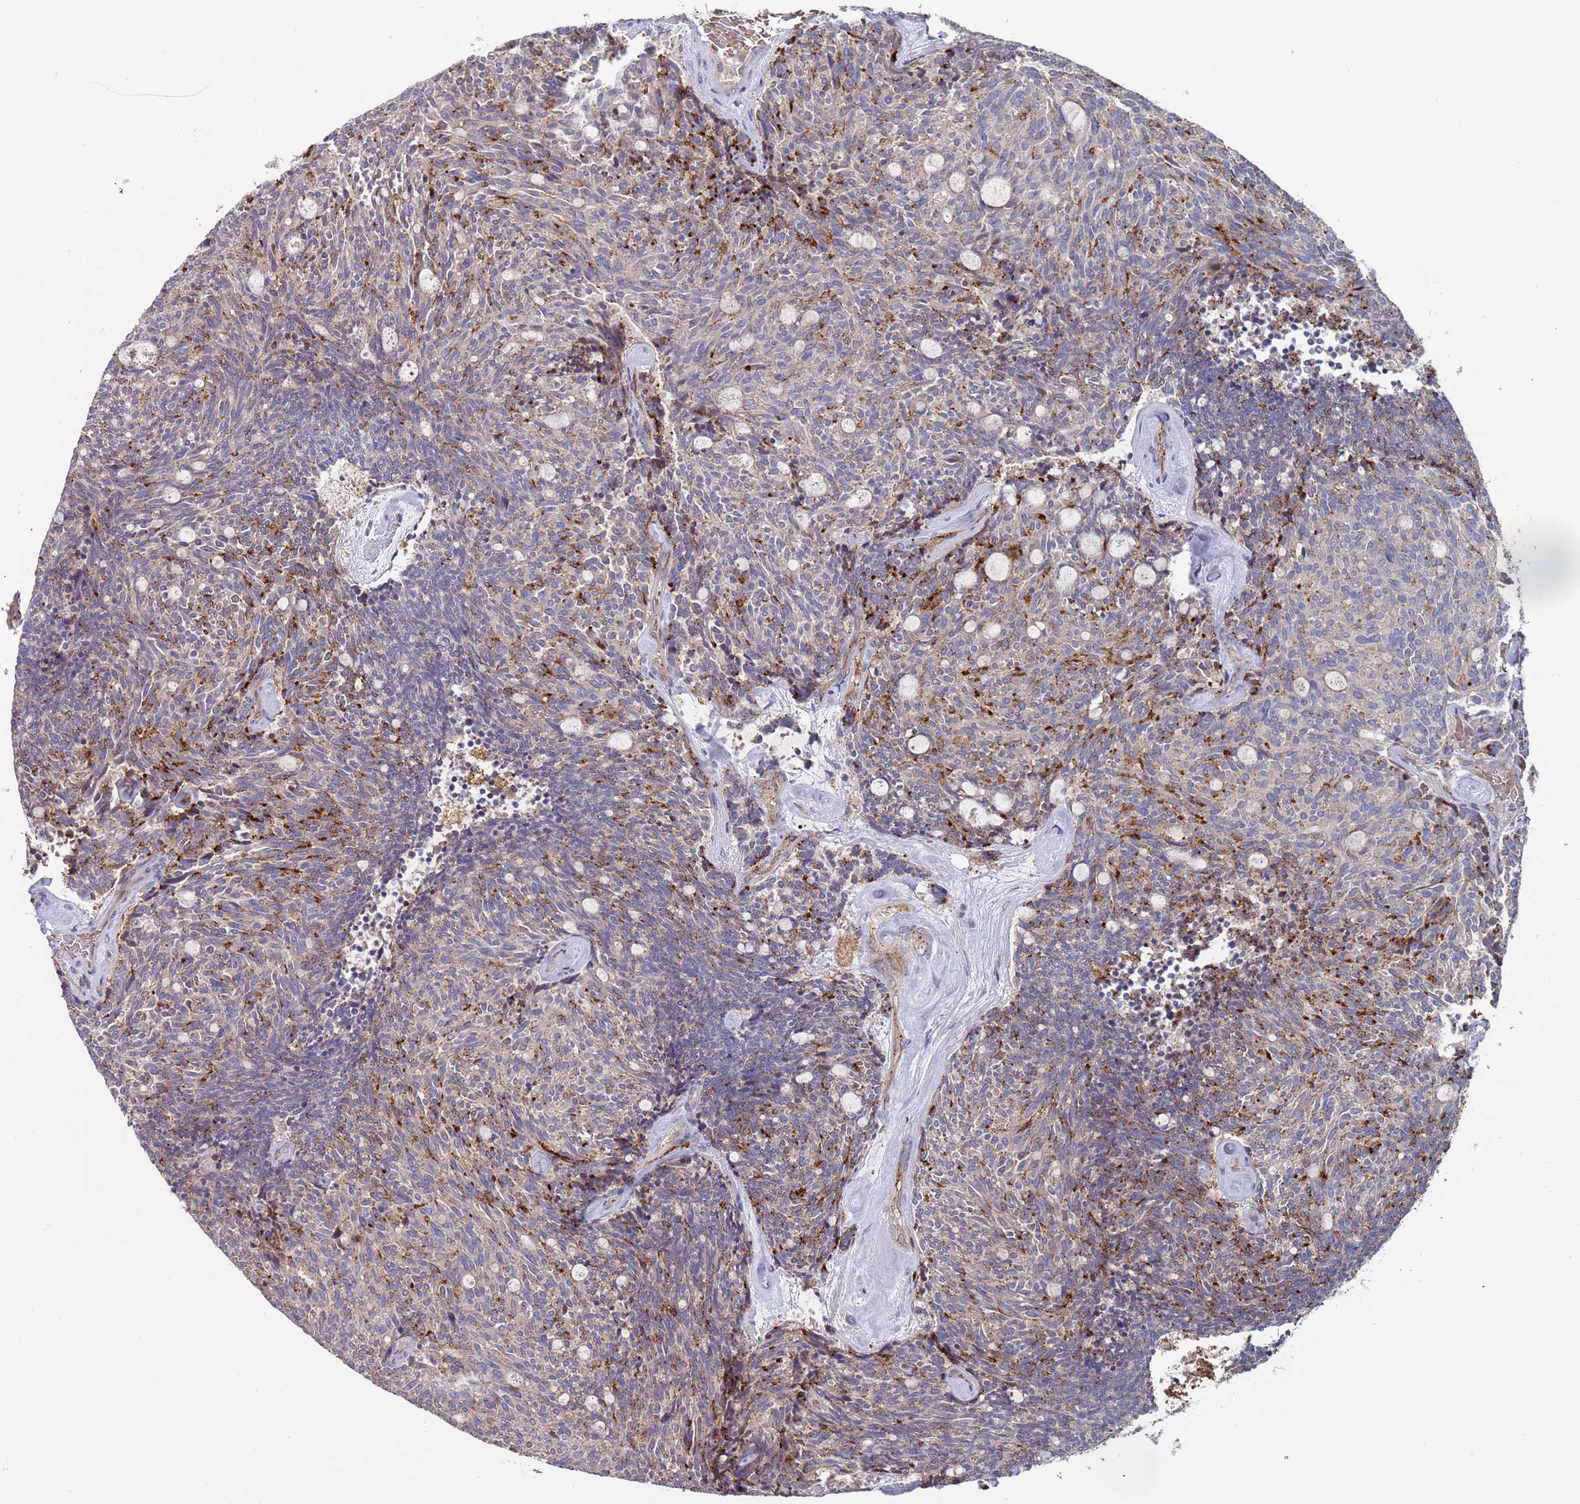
{"staining": {"intensity": "moderate", "quantity": "<25%", "location": "cytoplasmic/membranous"}, "tissue": "carcinoid", "cell_type": "Tumor cells", "image_type": "cancer", "snomed": [{"axis": "morphology", "description": "Carcinoid, malignant, NOS"}, {"axis": "topography", "description": "Pancreas"}], "caption": "The image shows staining of malignant carcinoid, revealing moderate cytoplasmic/membranous protein staining (brown color) within tumor cells. (DAB (3,3'-diaminobenzidine) = brown stain, brightfield microscopy at high magnification).", "gene": "MALRD1", "patient": {"sex": "female", "age": 54}}